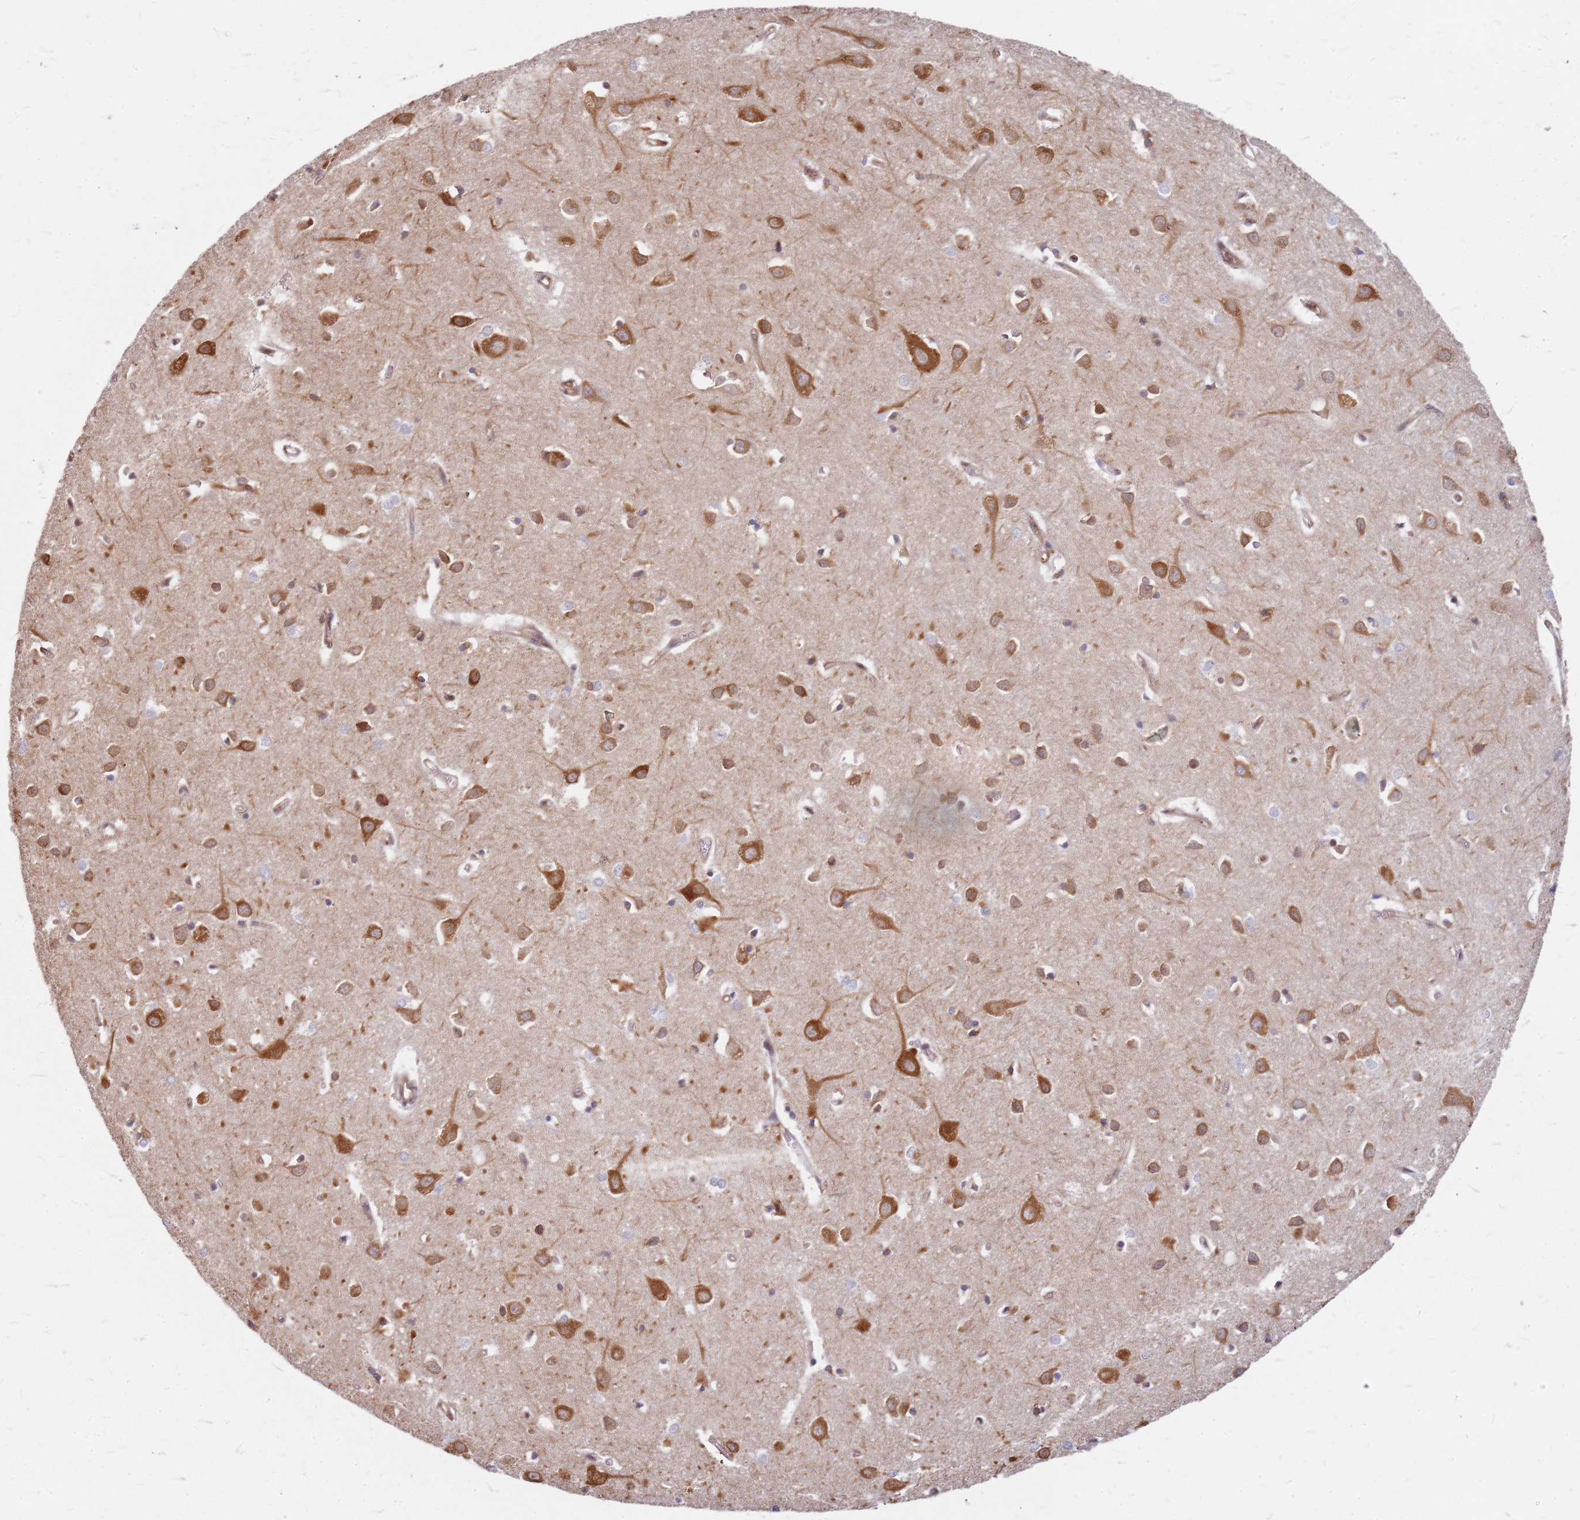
{"staining": {"intensity": "moderate", "quantity": ">75%", "location": "cytoplasmic/membranous"}, "tissue": "cerebral cortex", "cell_type": "Endothelial cells", "image_type": "normal", "snomed": [{"axis": "morphology", "description": "Normal tissue, NOS"}, {"axis": "topography", "description": "Cerebral cortex"}], "caption": "A high-resolution histopathology image shows IHC staining of normal cerebral cortex, which demonstrates moderate cytoplasmic/membranous positivity in approximately >75% of endothelial cells.", "gene": "HDX", "patient": {"sex": "female", "age": 64}}